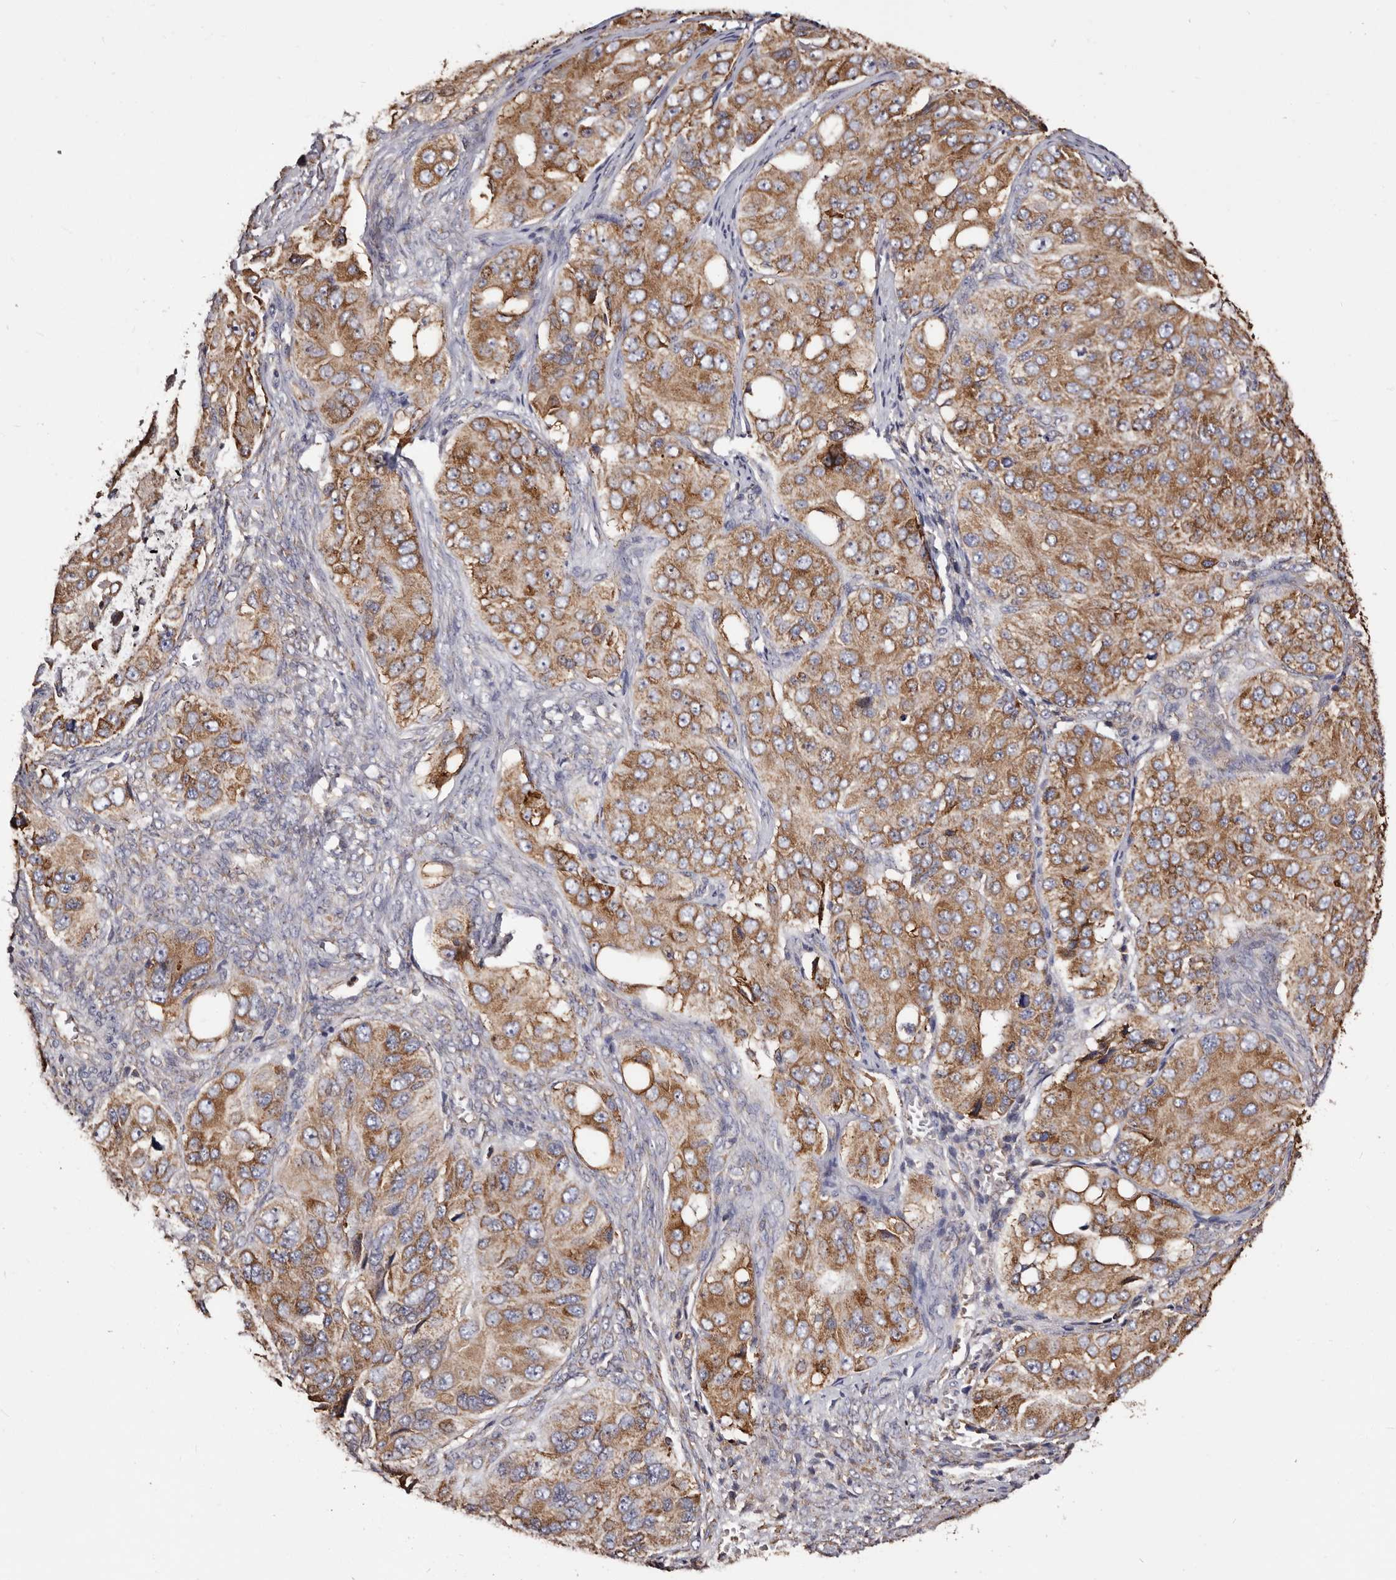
{"staining": {"intensity": "moderate", "quantity": ">75%", "location": "cytoplasmic/membranous"}, "tissue": "ovarian cancer", "cell_type": "Tumor cells", "image_type": "cancer", "snomed": [{"axis": "morphology", "description": "Carcinoma, endometroid"}, {"axis": "topography", "description": "Ovary"}], "caption": "A photomicrograph showing moderate cytoplasmic/membranous staining in about >75% of tumor cells in ovarian cancer (endometroid carcinoma), as visualized by brown immunohistochemical staining.", "gene": "ACBD6", "patient": {"sex": "female", "age": 51}}